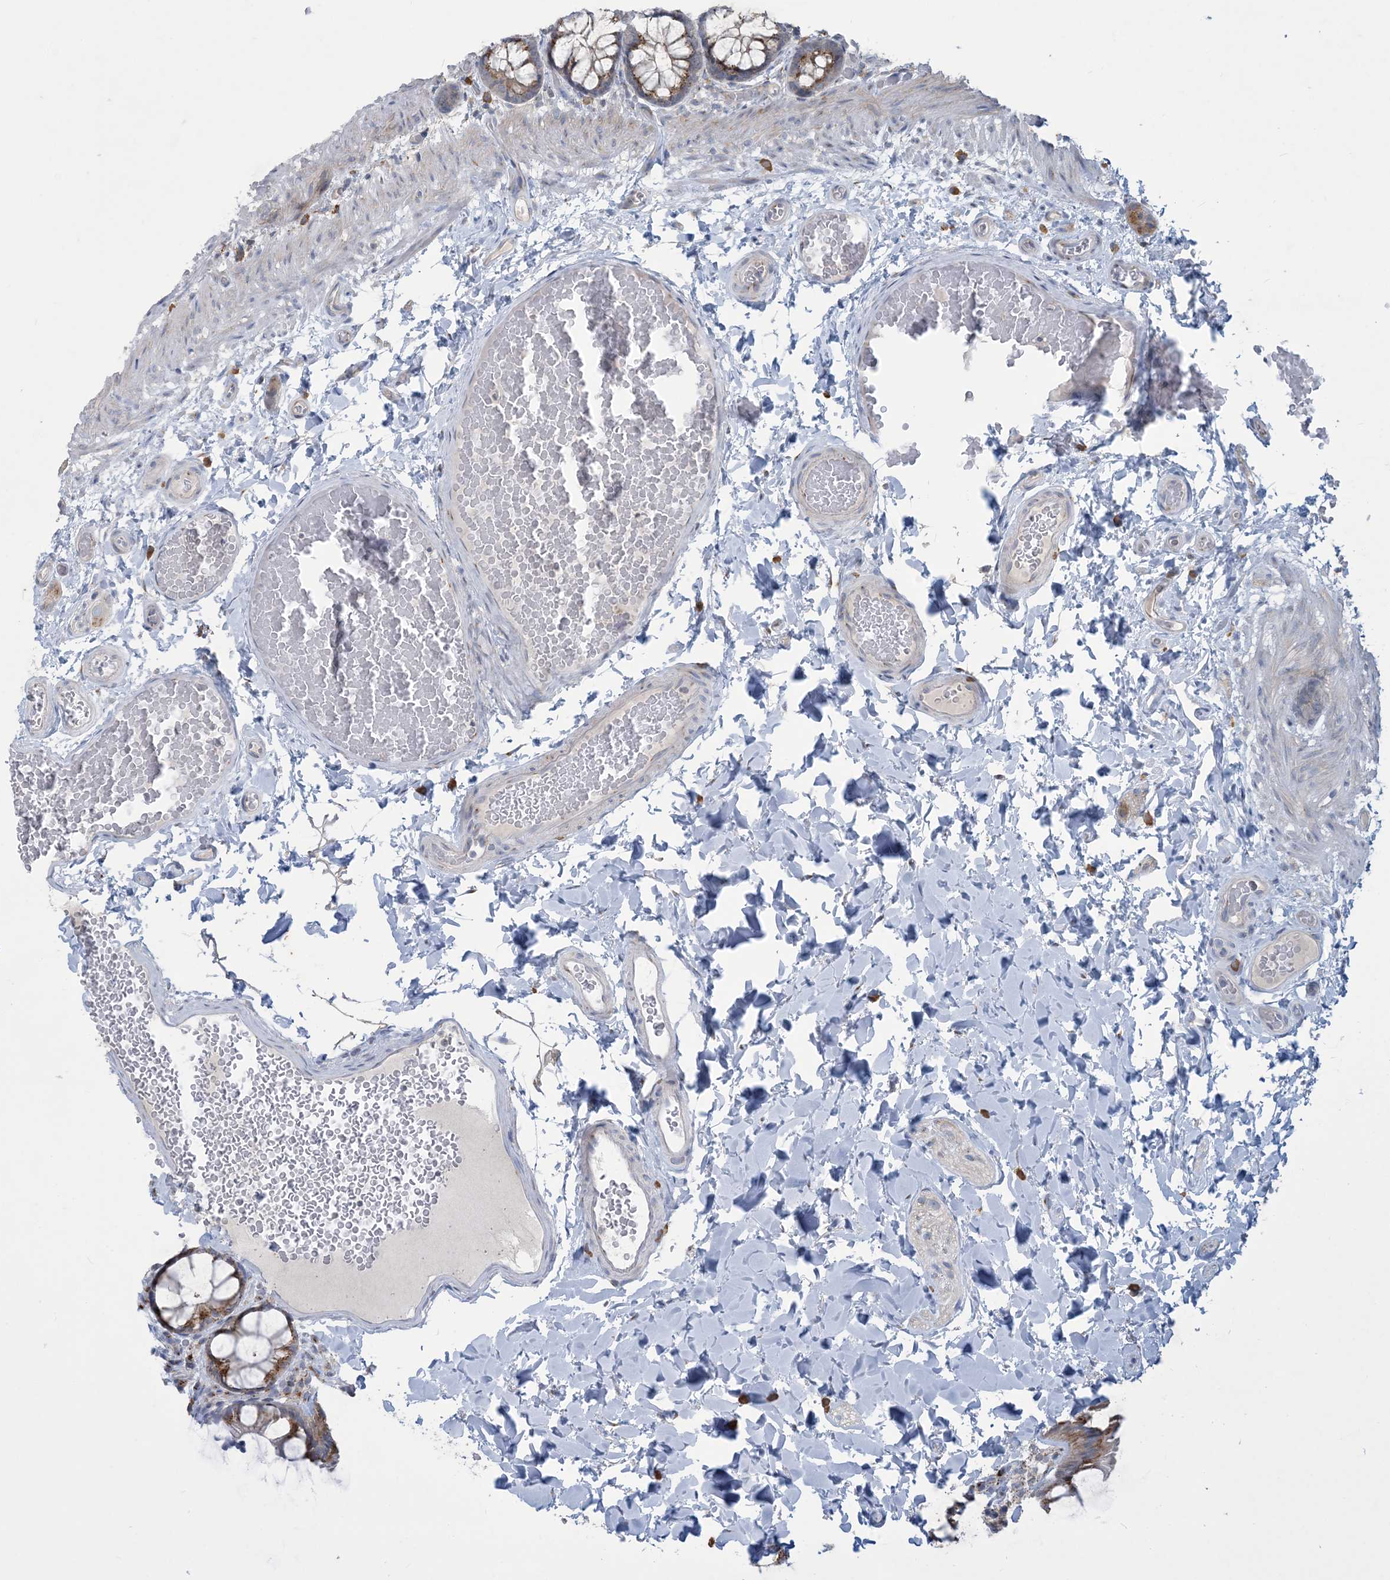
{"staining": {"intensity": "weak", "quantity": "25%-75%", "location": "cytoplasmic/membranous"}, "tissue": "colon", "cell_type": "Endothelial cells", "image_type": "normal", "snomed": [{"axis": "morphology", "description": "Normal tissue, NOS"}, {"axis": "topography", "description": "Colon"}], "caption": "The micrograph shows immunohistochemical staining of unremarkable colon. There is weak cytoplasmic/membranous expression is present in approximately 25%-75% of endothelial cells.", "gene": "CCDC14", "patient": {"sex": "male", "age": 47}}